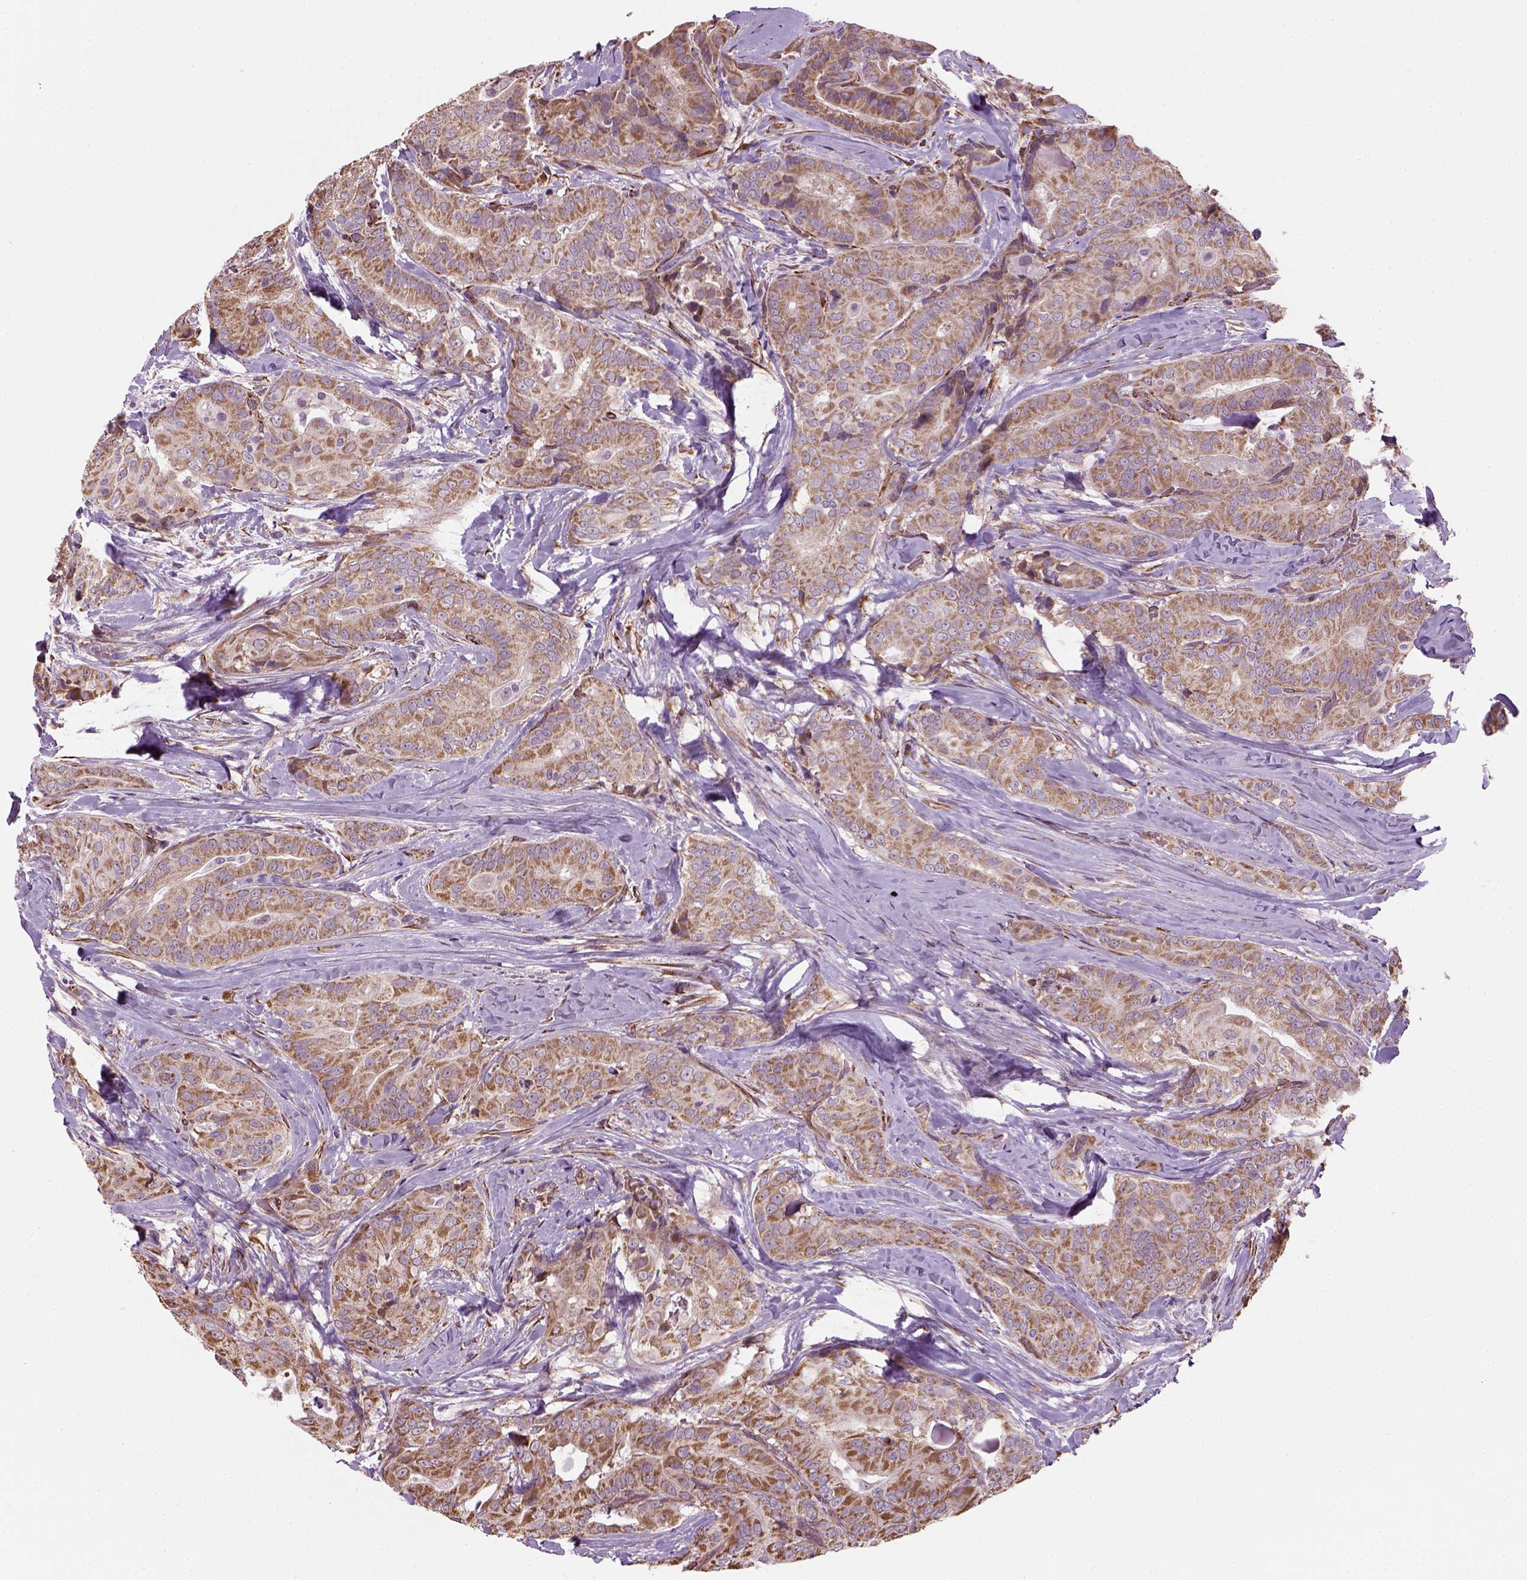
{"staining": {"intensity": "moderate", "quantity": ">75%", "location": "cytoplasmic/membranous"}, "tissue": "thyroid cancer", "cell_type": "Tumor cells", "image_type": "cancer", "snomed": [{"axis": "morphology", "description": "Papillary adenocarcinoma, NOS"}, {"axis": "topography", "description": "Thyroid gland"}], "caption": "Immunohistochemistry (IHC) of human papillary adenocarcinoma (thyroid) displays medium levels of moderate cytoplasmic/membranous expression in approximately >75% of tumor cells.", "gene": "XK", "patient": {"sex": "male", "age": 61}}